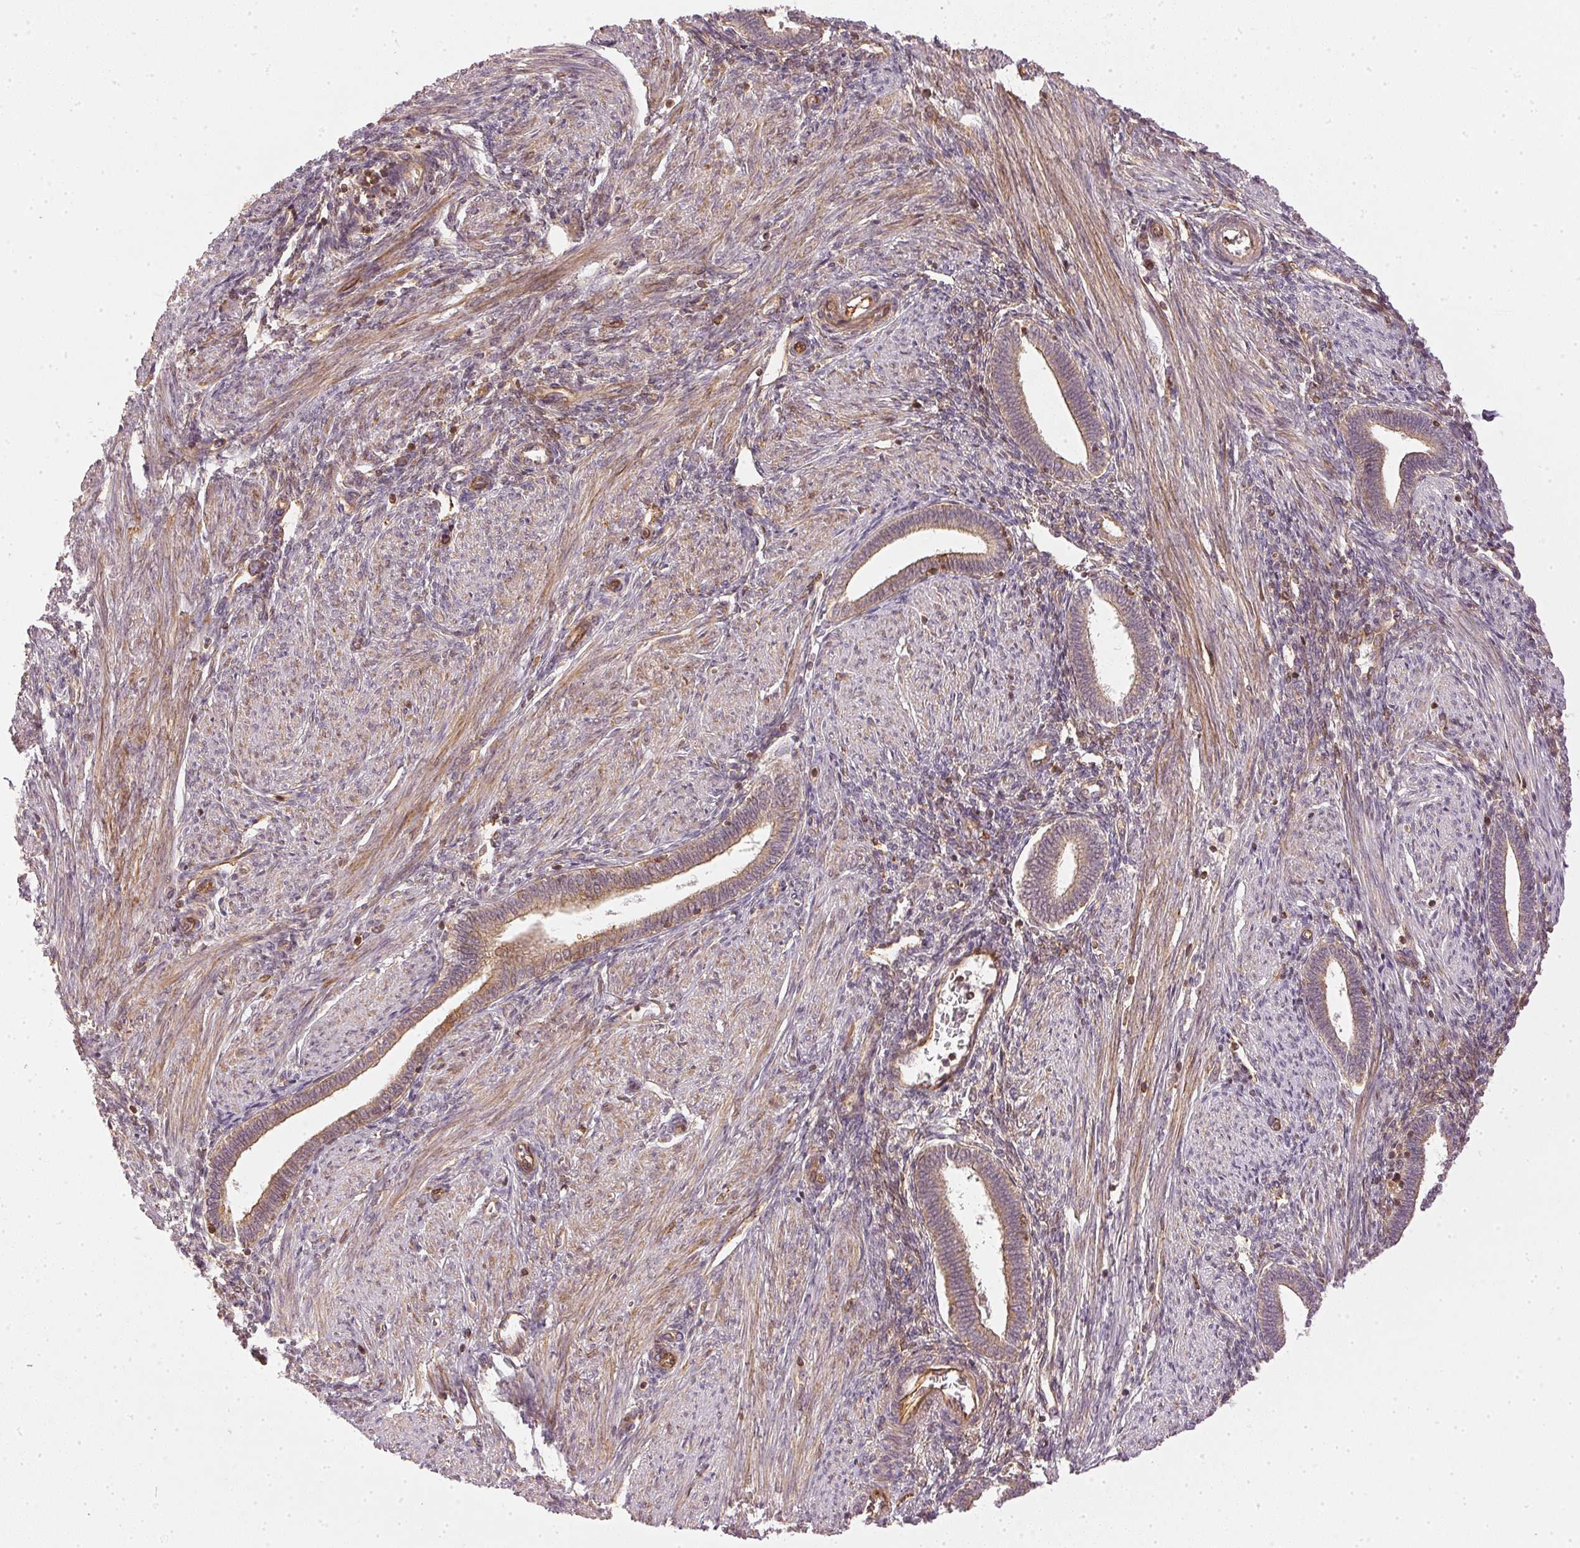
{"staining": {"intensity": "moderate", "quantity": "<25%", "location": "cytoplasmic/membranous"}, "tissue": "endometrium", "cell_type": "Cells in endometrial stroma", "image_type": "normal", "snomed": [{"axis": "morphology", "description": "Normal tissue, NOS"}, {"axis": "topography", "description": "Endometrium"}], "caption": "Endometrium stained for a protein (brown) shows moderate cytoplasmic/membranous positive expression in about <25% of cells in endometrial stroma.", "gene": "NADK2", "patient": {"sex": "female", "age": 42}}